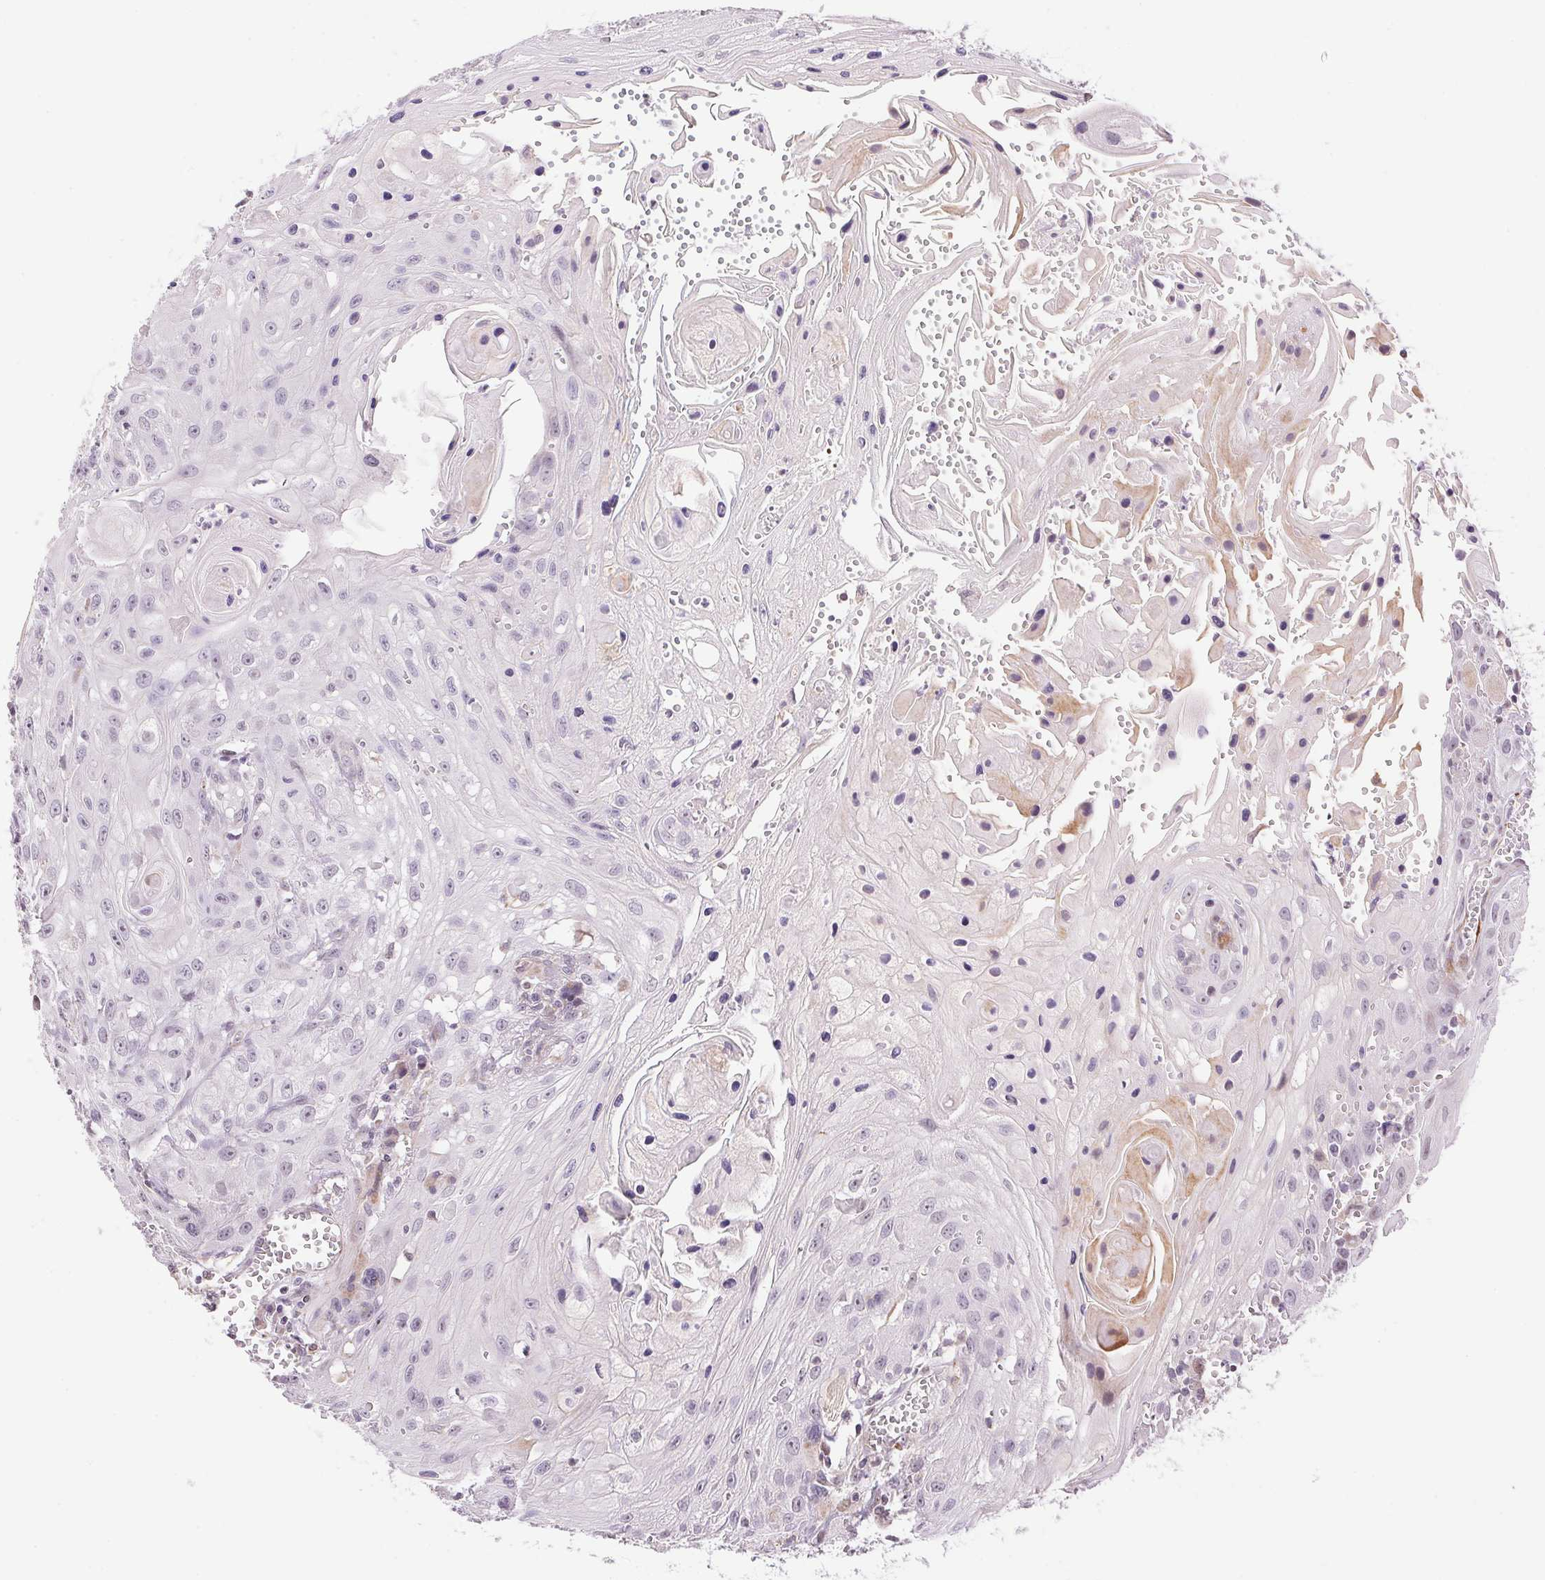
{"staining": {"intensity": "negative", "quantity": "none", "location": "none"}, "tissue": "head and neck cancer", "cell_type": "Tumor cells", "image_type": "cancer", "snomed": [{"axis": "morphology", "description": "Squamous cell carcinoma, NOS"}, {"axis": "topography", "description": "Oral tissue"}, {"axis": "topography", "description": "Head-Neck"}], "caption": "IHC histopathology image of neoplastic tissue: squamous cell carcinoma (head and neck) stained with DAB (3,3'-diaminobenzidine) reveals no significant protein positivity in tumor cells.", "gene": "GYG2", "patient": {"sex": "male", "age": 58}}